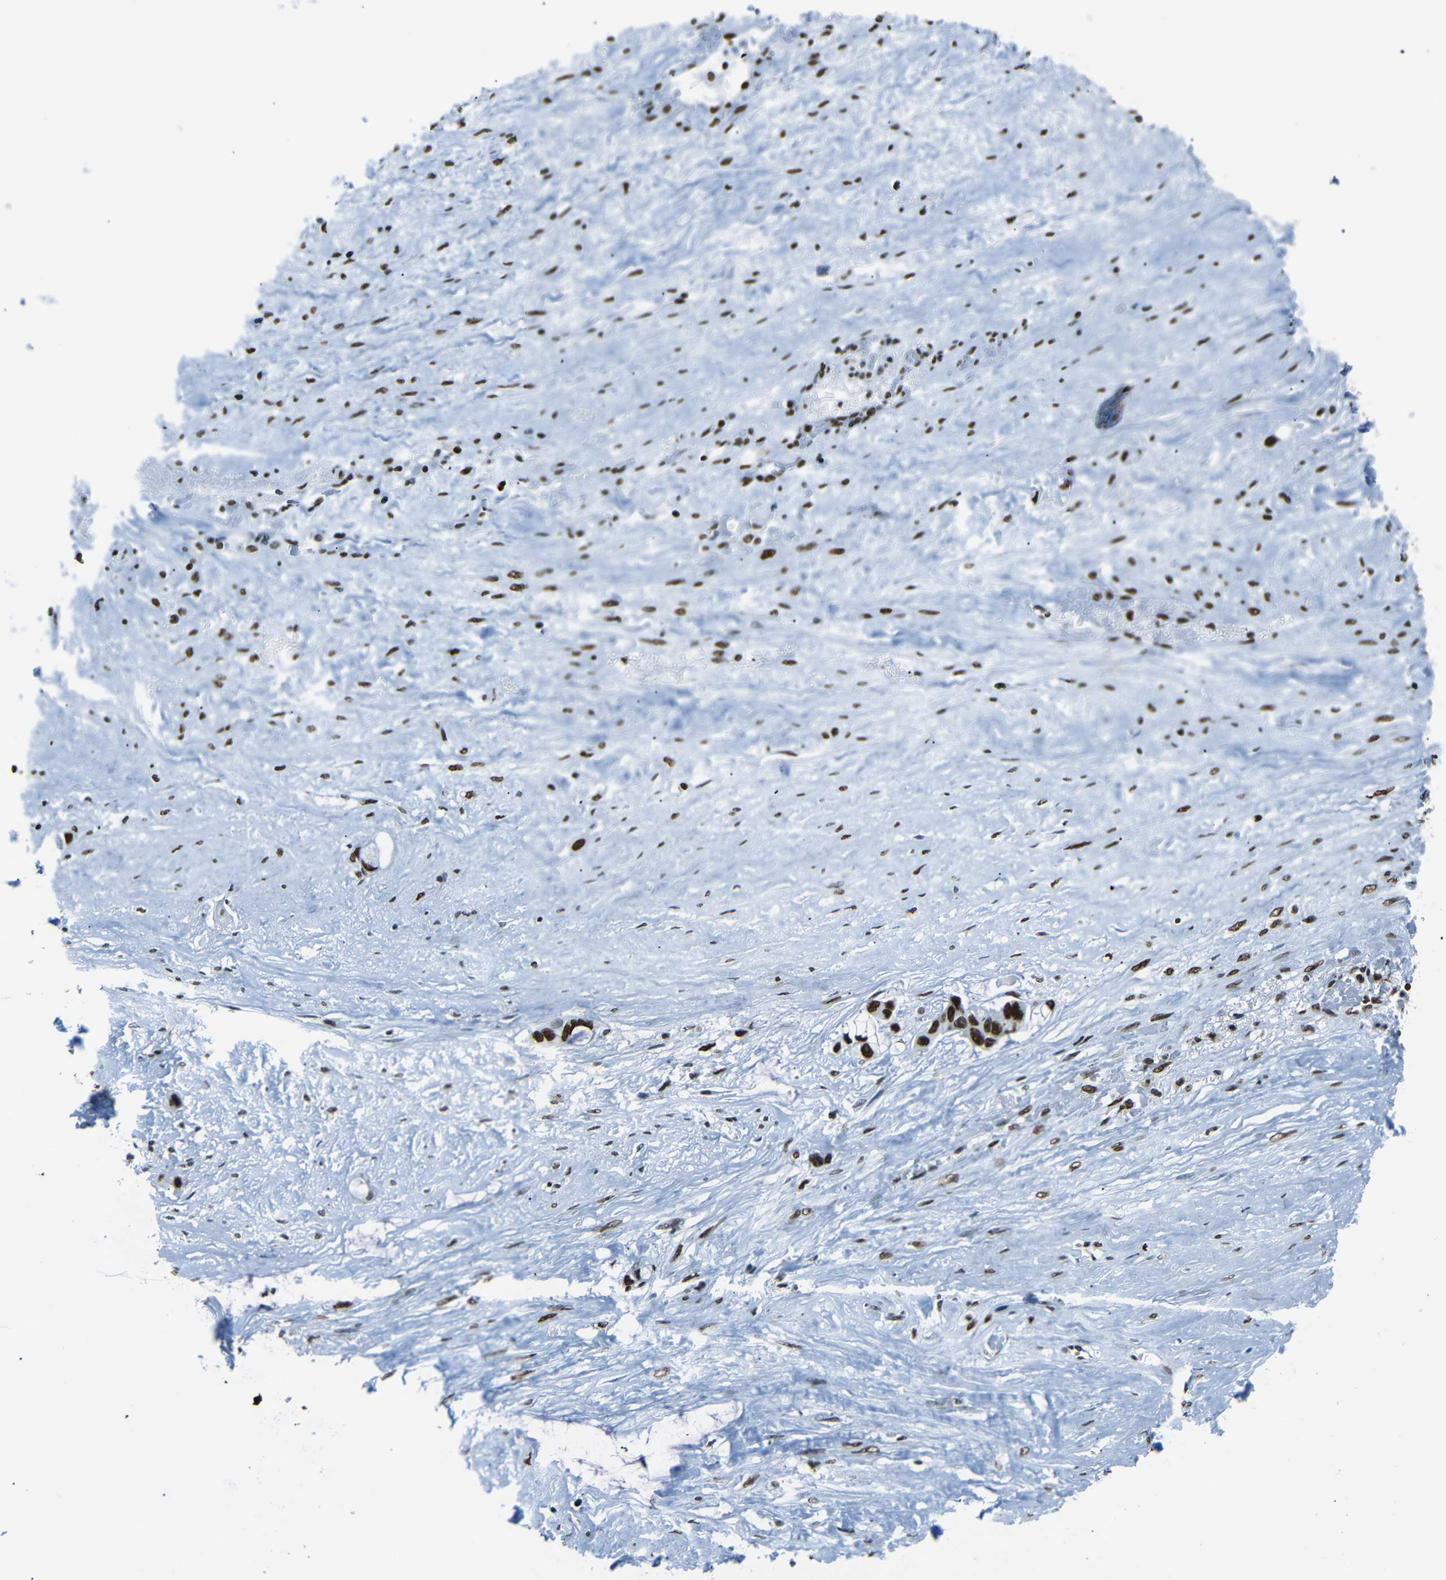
{"staining": {"intensity": "strong", "quantity": ">75%", "location": "nuclear"}, "tissue": "liver cancer", "cell_type": "Tumor cells", "image_type": "cancer", "snomed": [{"axis": "morphology", "description": "Cholangiocarcinoma"}, {"axis": "topography", "description": "Liver"}], "caption": "Liver cancer was stained to show a protein in brown. There is high levels of strong nuclear expression in about >75% of tumor cells.", "gene": "HMGN1", "patient": {"sex": "female", "age": 65}}